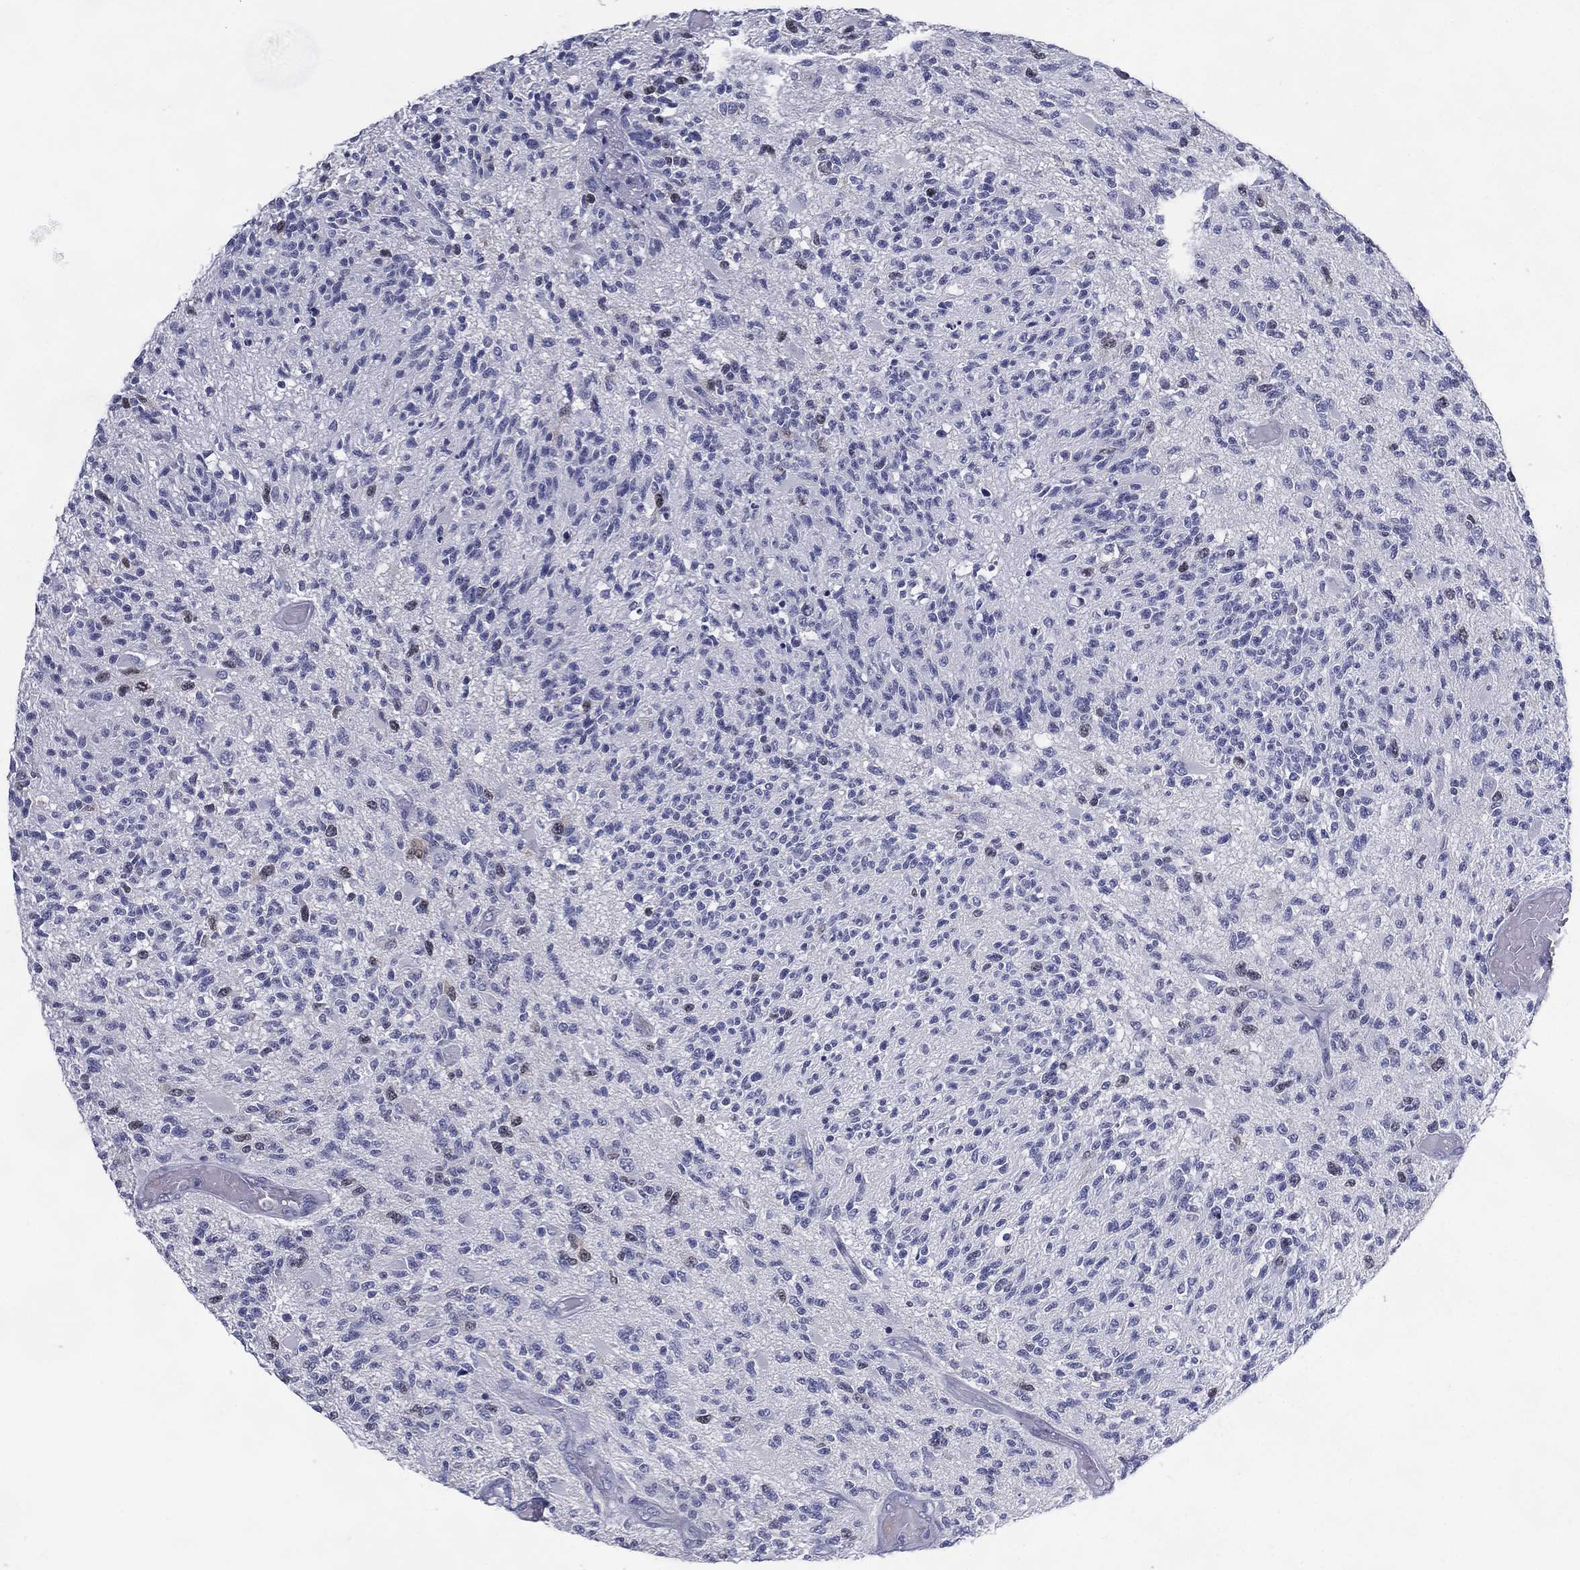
{"staining": {"intensity": "negative", "quantity": "none", "location": "none"}, "tissue": "glioma", "cell_type": "Tumor cells", "image_type": "cancer", "snomed": [{"axis": "morphology", "description": "Glioma, malignant, High grade"}, {"axis": "topography", "description": "Brain"}], "caption": "Tumor cells show no significant staining in glioma.", "gene": "KIF2C", "patient": {"sex": "female", "age": 63}}